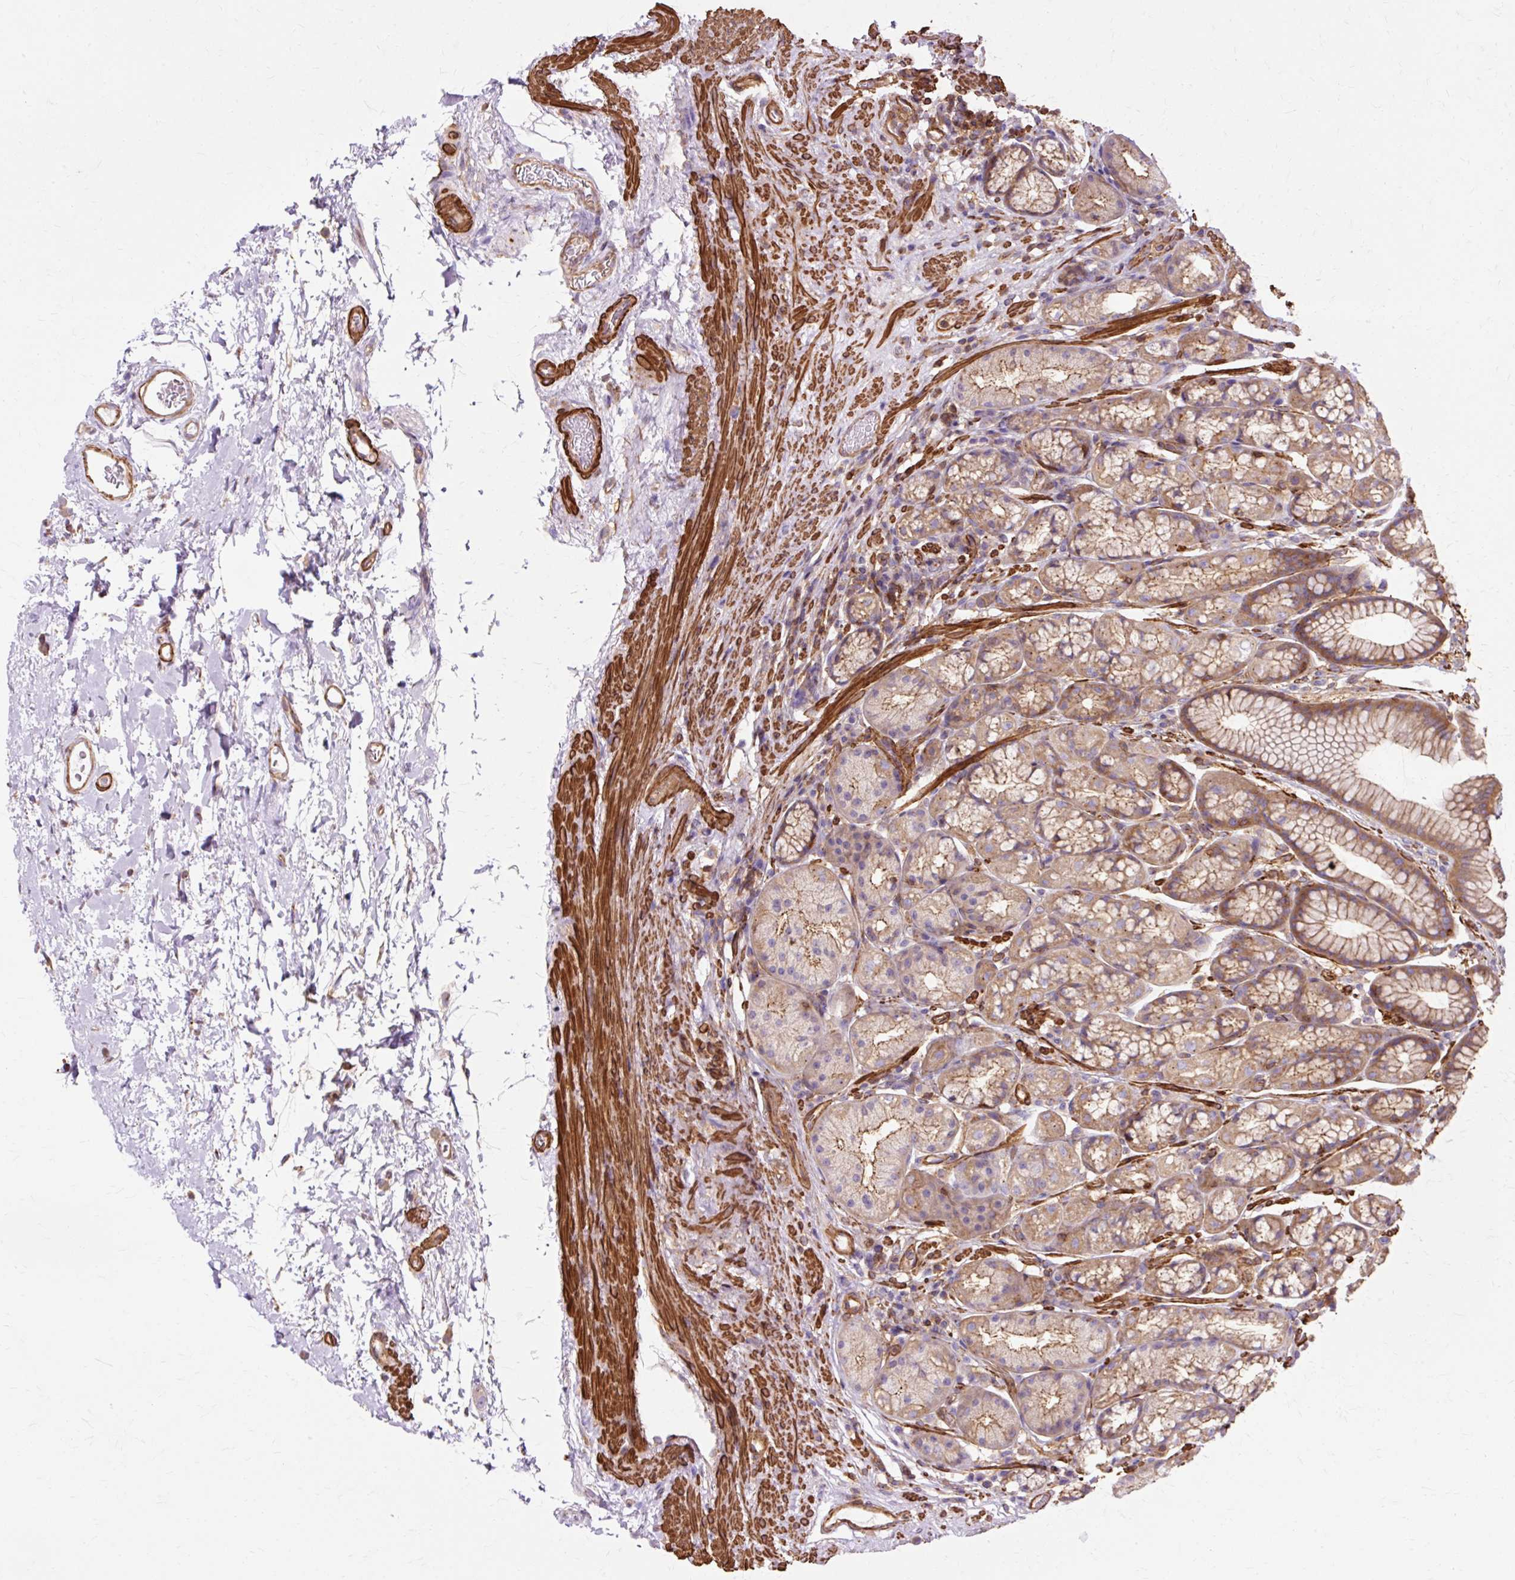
{"staining": {"intensity": "weak", "quantity": "25%-75%", "location": "cytoplasmic/membranous"}, "tissue": "stomach", "cell_type": "Glandular cells", "image_type": "normal", "snomed": [{"axis": "morphology", "description": "Normal tissue, NOS"}, {"axis": "topography", "description": "Stomach, lower"}], "caption": "Protein expression analysis of normal stomach shows weak cytoplasmic/membranous staining in approximately 25%-75% of glandular cells.", "gene": "TBC1D2B", "patient": {"sex": "male", "age": 67}}